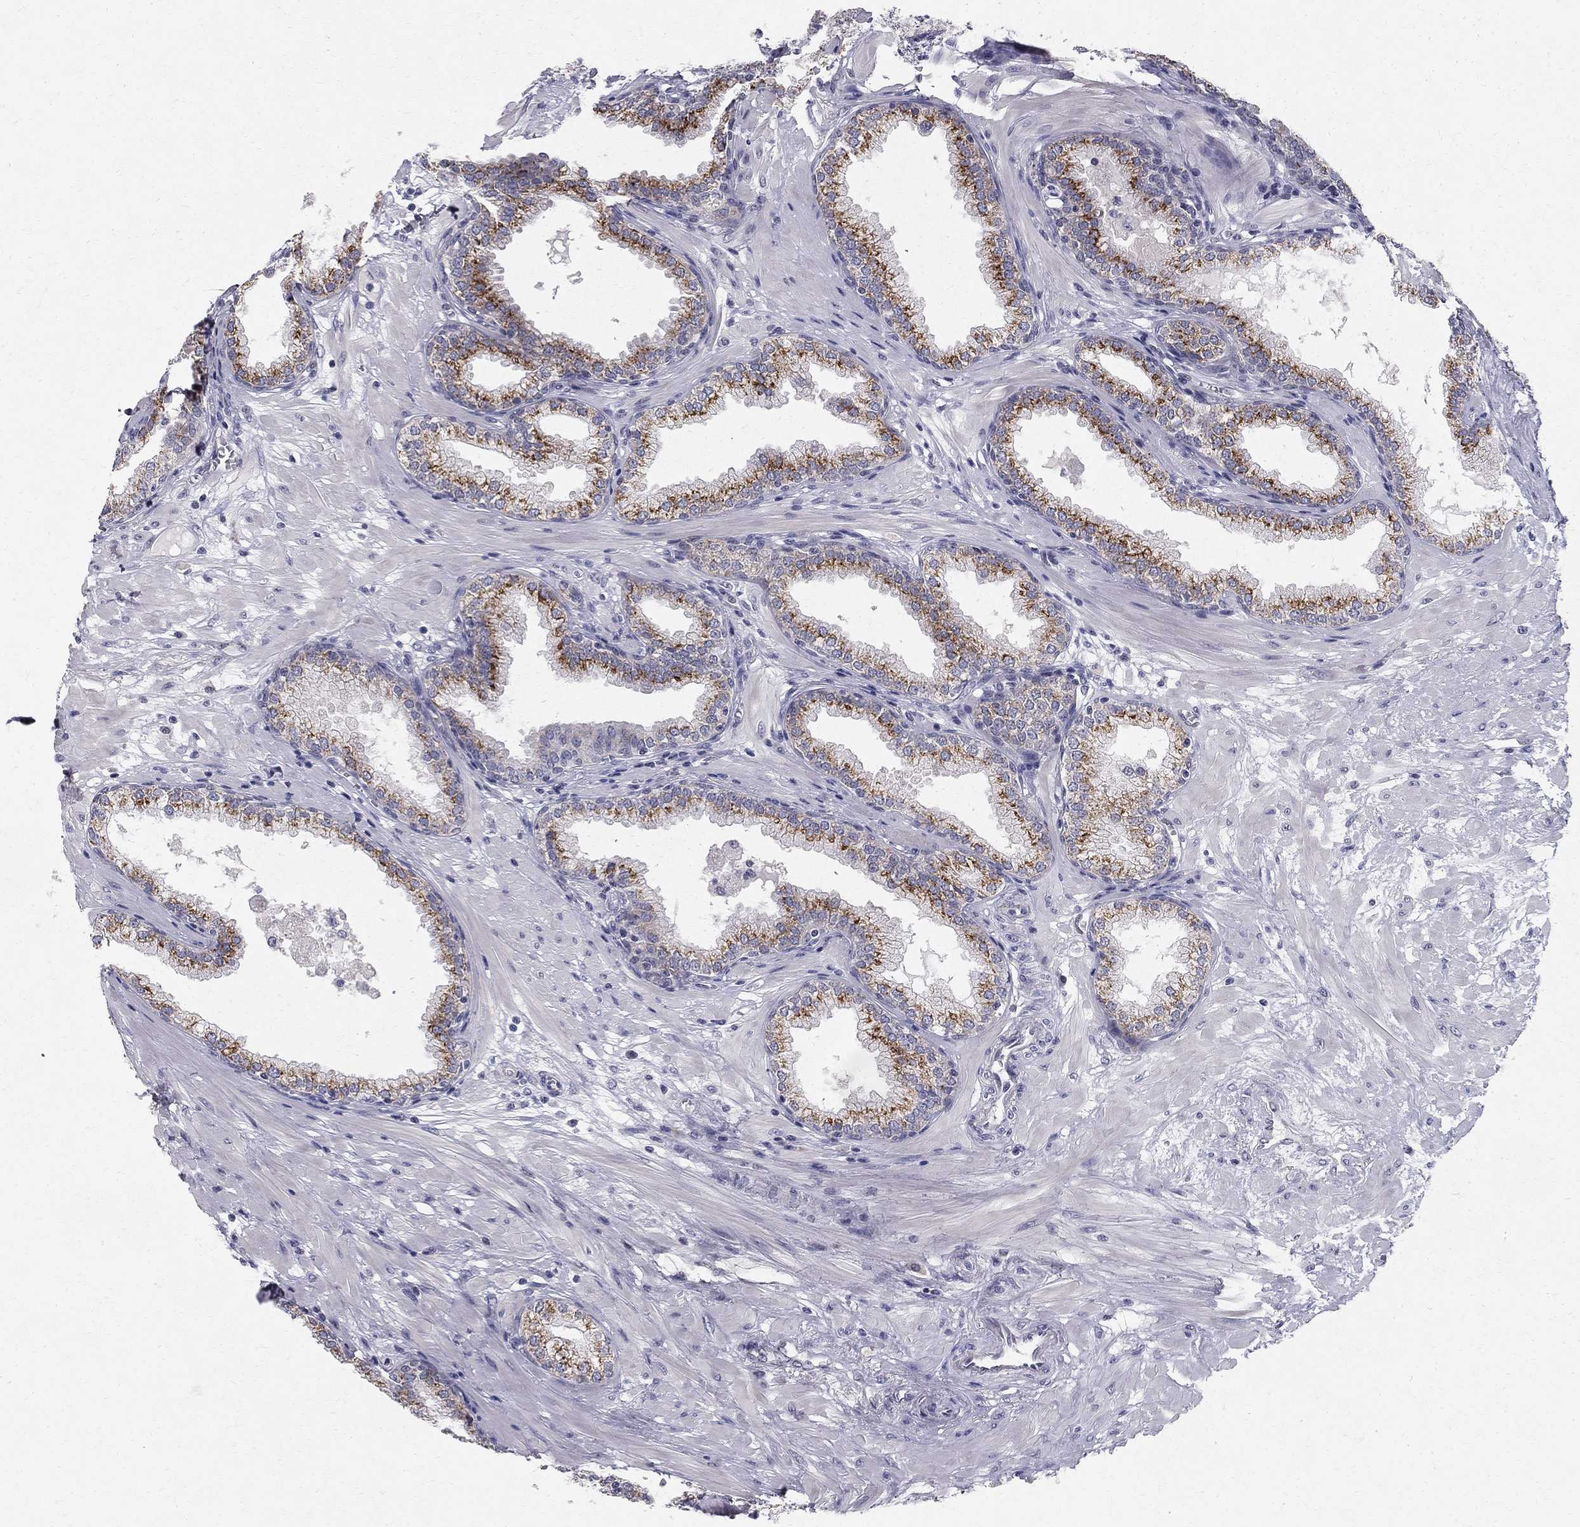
{"staining": {"intensity": "moderate", "quantity": "25%-75%", "location": "cytoplasmic/membranous"}, "tissue": "prostate", "cell_type": "Glandular cells", "image_type": "normal", "snomed": [{"axis": "morphology", "description": "Normal tissue, NOS"}, {"axis": "topography", "description": "Prostate"}], "caption": "The histopathology image displays immunohistochemical staining of unremarkable prostate. There is moderate cytoplasmic/membranous expression is seen in approximately 25%-75% of glandular cells.", "gene": "CLIC6", "patient": {"sex": "male", "age": 64}}